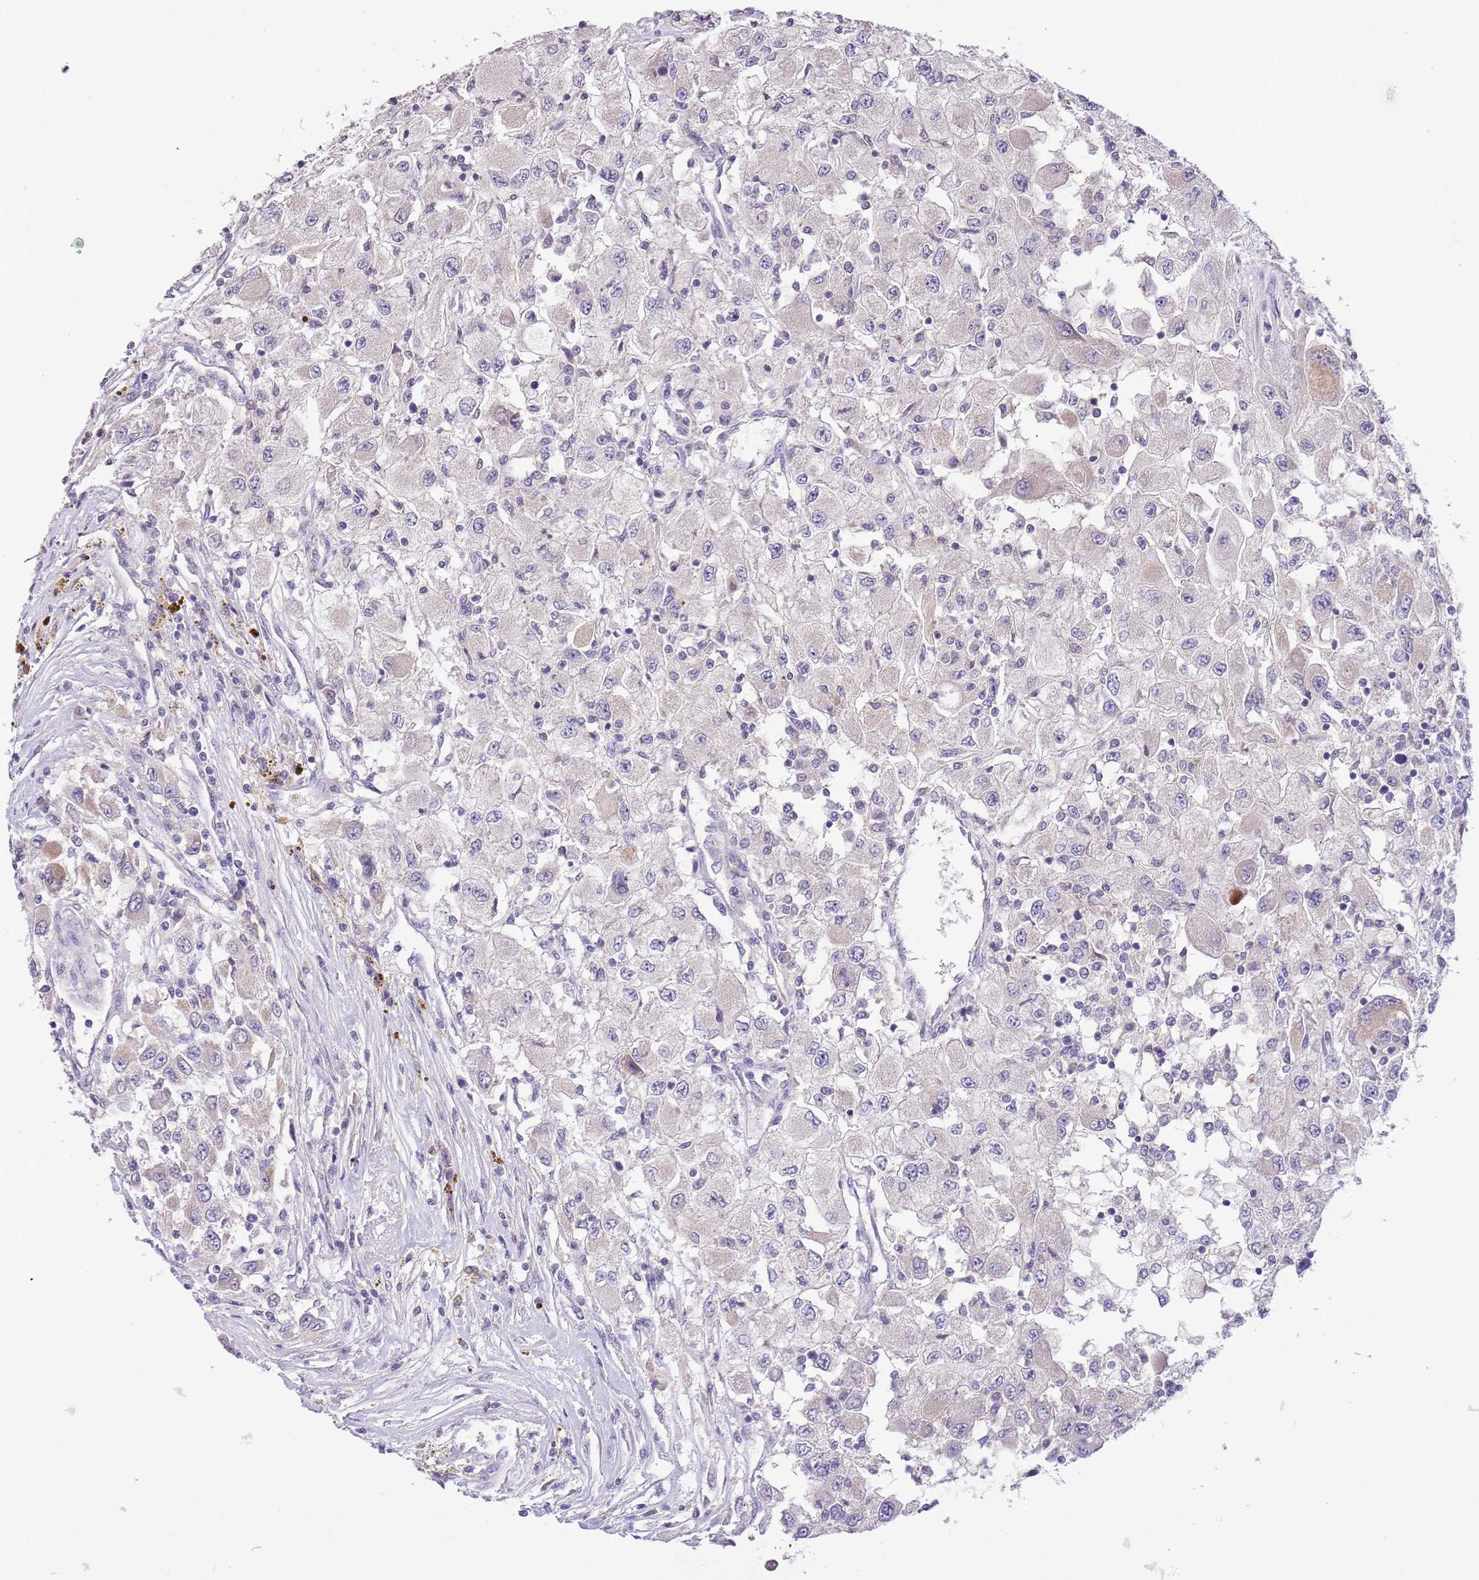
{"staining": {"intensity": "negative", "quantity": "none", "location": "none"}, "tissue": "renal cancer", "cell_type": "Tumor cells", "image_type": "cancer", "snomed": [{"axis": "morphology", "description": "Adenocarcinoma, NOS"}, {"axis": "topography", "description": "Kidney"}], "caption": "Tumor cells are negative for protein expression in human renal cancer (adenocarcinoma).", "gene": "ZNF658", "patient": {"sex": "female", "age": 67}}